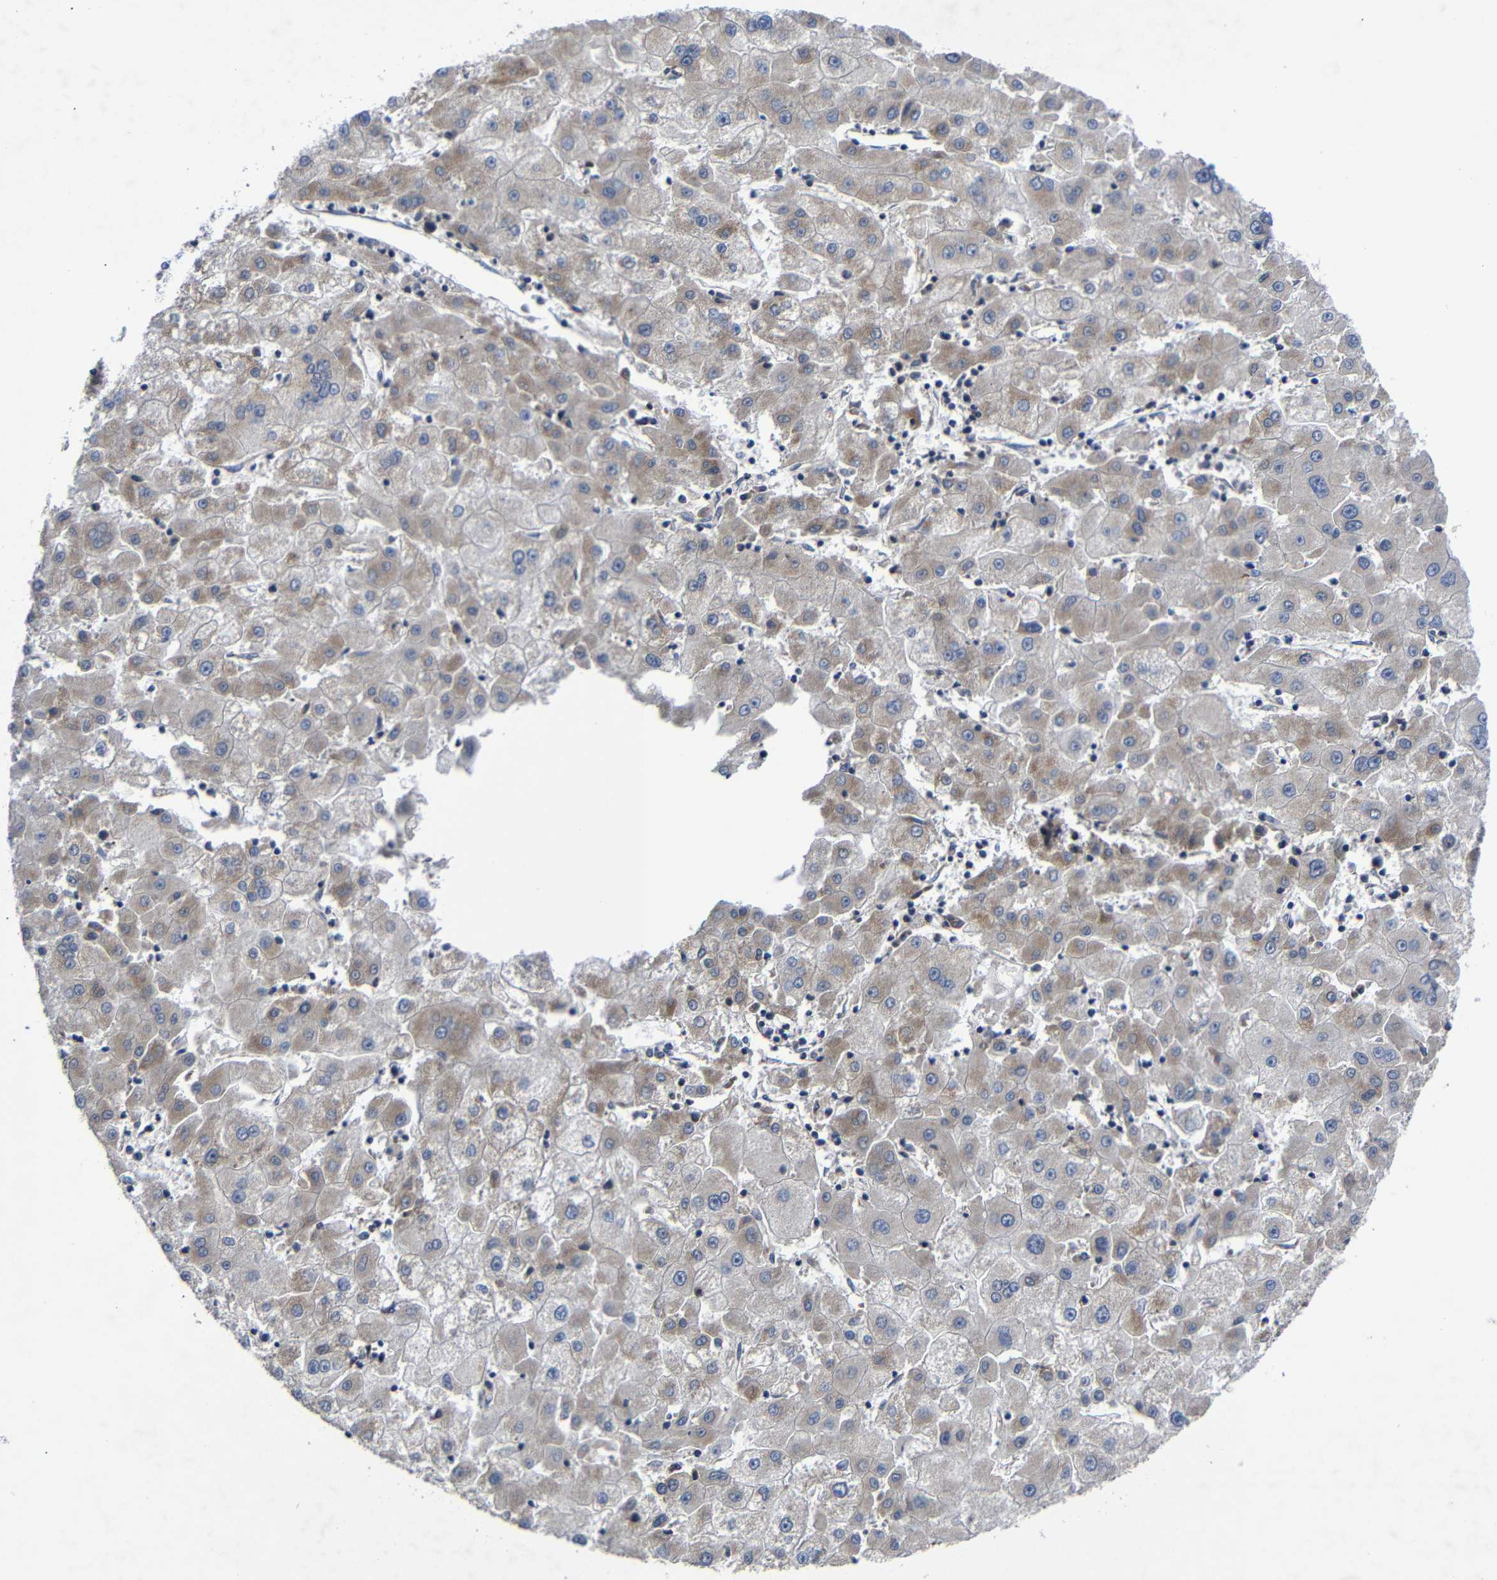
{"staining": {"intensity": "moderate", "quantity": "25%-75%", "location": "cytoplasmic/membranous"}, "tissue": "liver cancer", "cell_type": "Tumor cells", "image_type": "cancer", "snomed": [{"axis": "morphology", "description": "Carcinoma, Hepatocellular, NOS"}, {"axis": "topography", "description": "Liver"}], "caption": "Liver cancer stained with IHC demonstrates moderate cytoplasmic/membranous expression in approximately 25%-75% of tumor cells.", "gene": "LPAR5", "patient": {"sex": "male", "age": 72}}